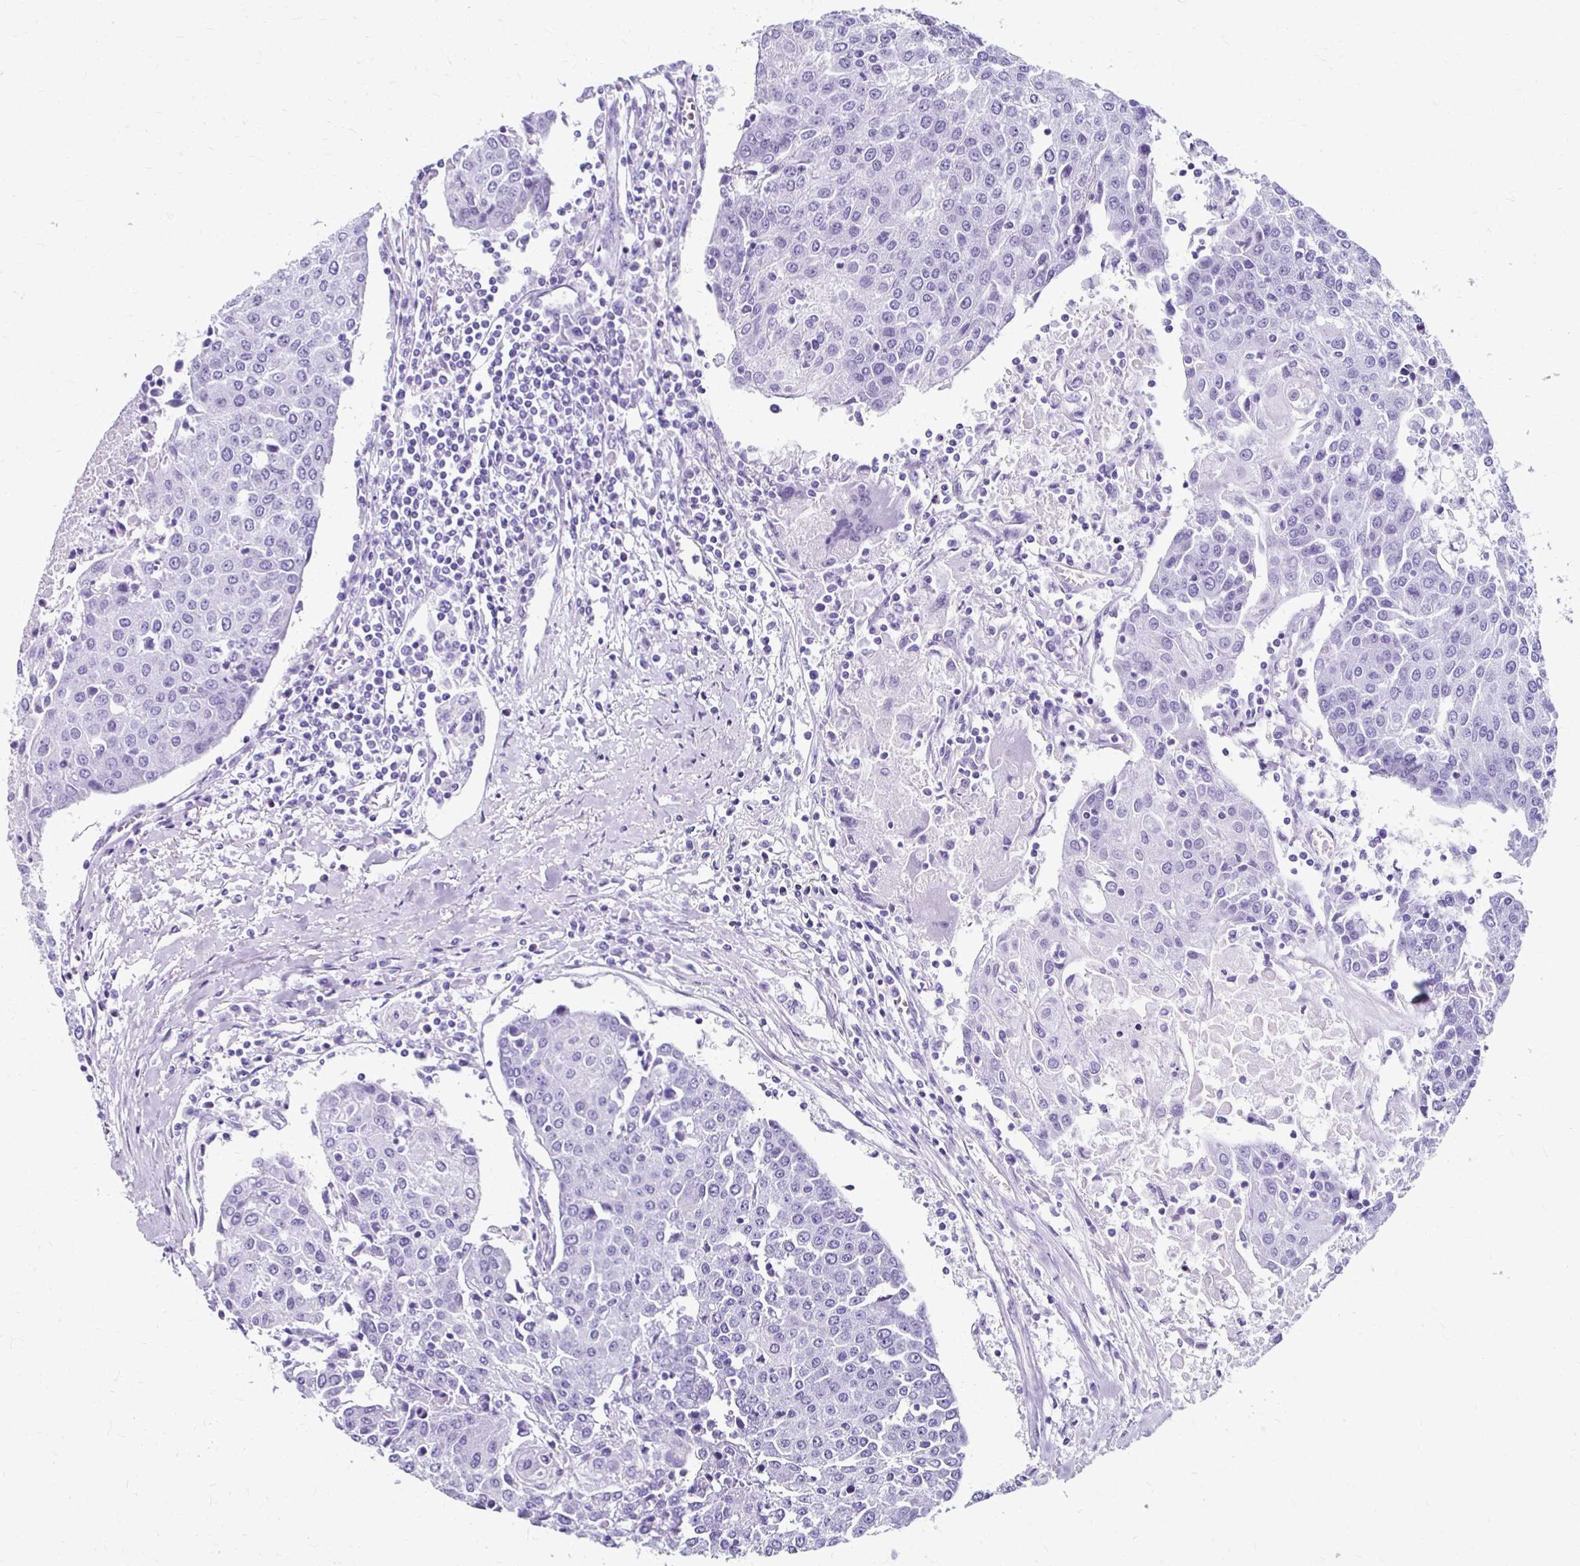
{"staining": {"intensity": "negative", "quantity": "none", "location": "none"}, "tissue": "urothelial cancer", "cell_type": "Tumor cells", "image_type": "cancer", "snomed": [{"axis": "morphology", "description": "Urothelial carcinoma, High grade"}, {"axis": "topography", "description": "Urinary bladder"}], "caption": "IHC micrograph of neoplastic tissue: human urothelial cancer stained with DAB displays no significant protein staining in tumor cells. (DAB IHC with hematoxylin counter stain).", "gene": "ZNF555", "patient": {"sex": "female", "age": 85}}